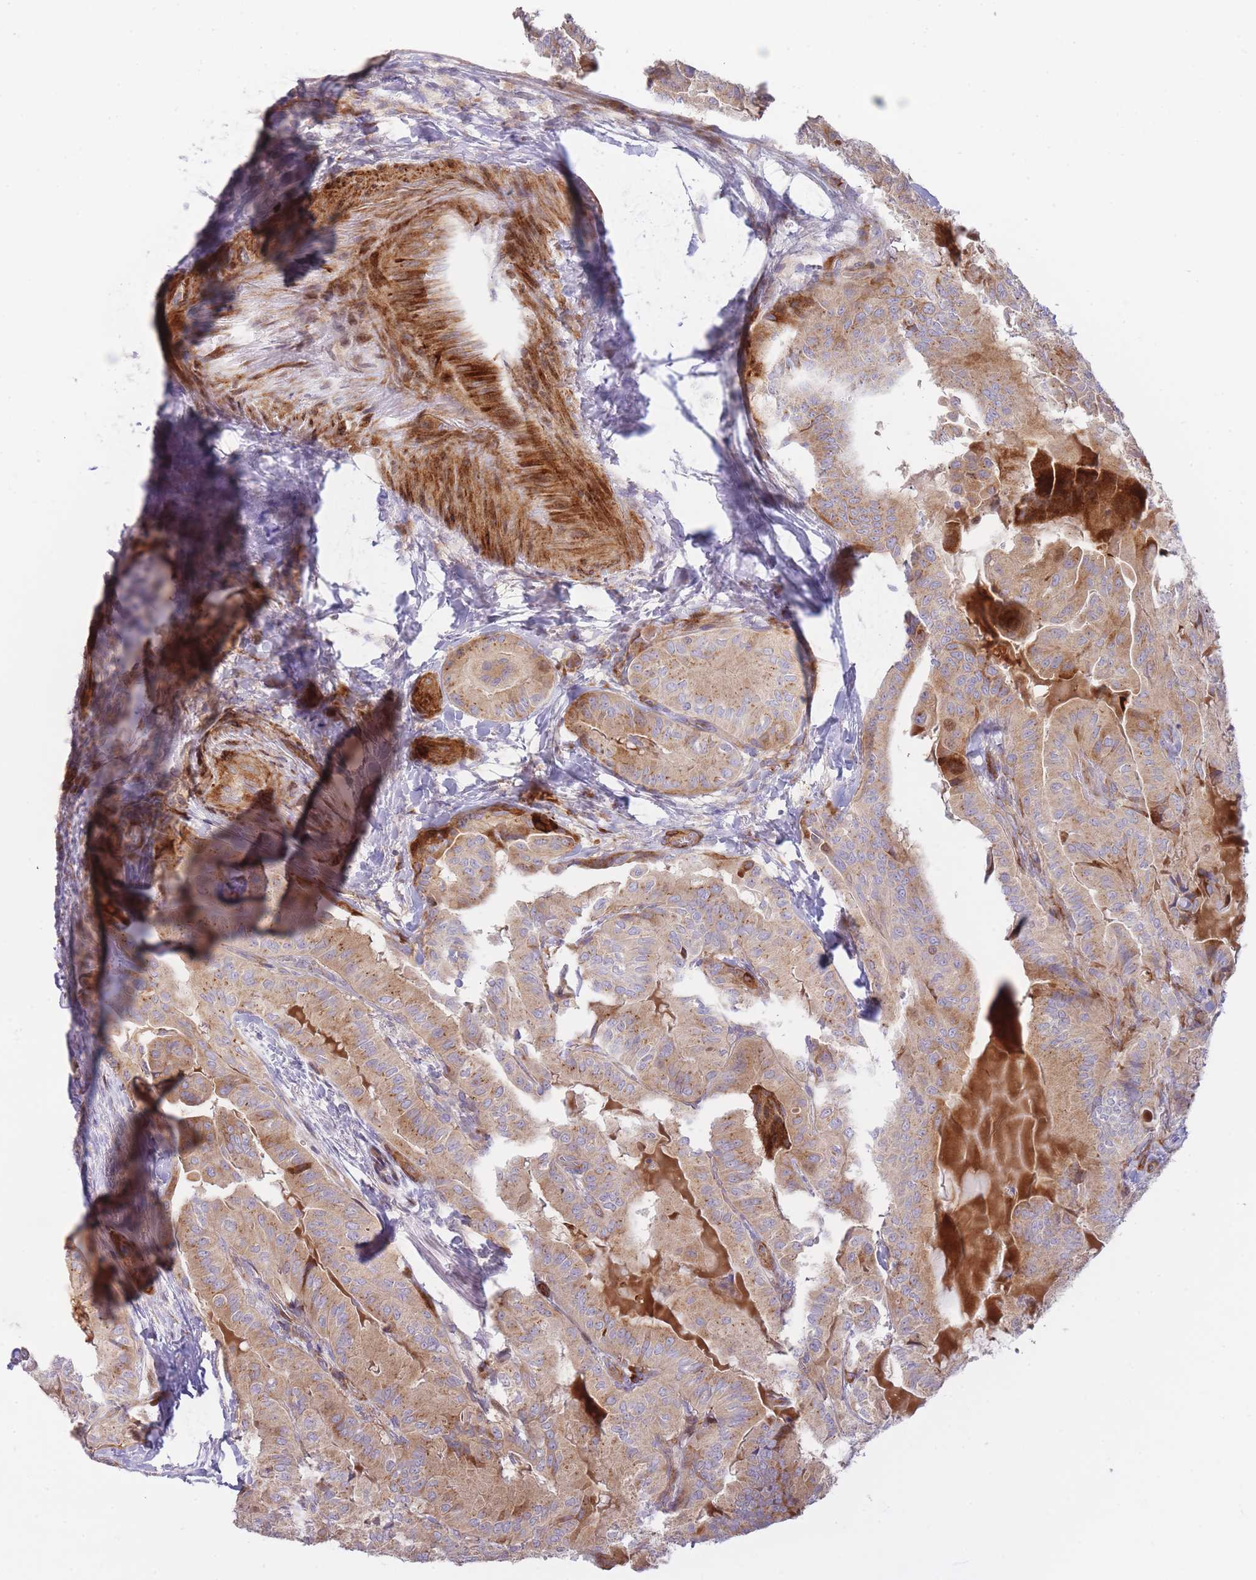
{"staining": {"intensity": "moderate", "quantity": ">75%", "location": "cytoplasmic/membranous"}, "tissue": "thyroid cancer", "cell_type": "Tumor cells", "image_type": "cancer", "snomed": [{"axis": "morphology", "description": "Papillary adenocarcinoma, NOS"}, {"axis": "topography", "description": "Thyroid gland"}], "caption": "This image reveals thyroid papillary adenocarcinoma stained with IHC to label a protein in brown. The cytoplasmic/membranous of tumor cells show moderate positivity for the protein. Nuclei are counter-stained blue.", "gene": "ATP5MC2", "patient": {"sex": "female", "age": 68}}